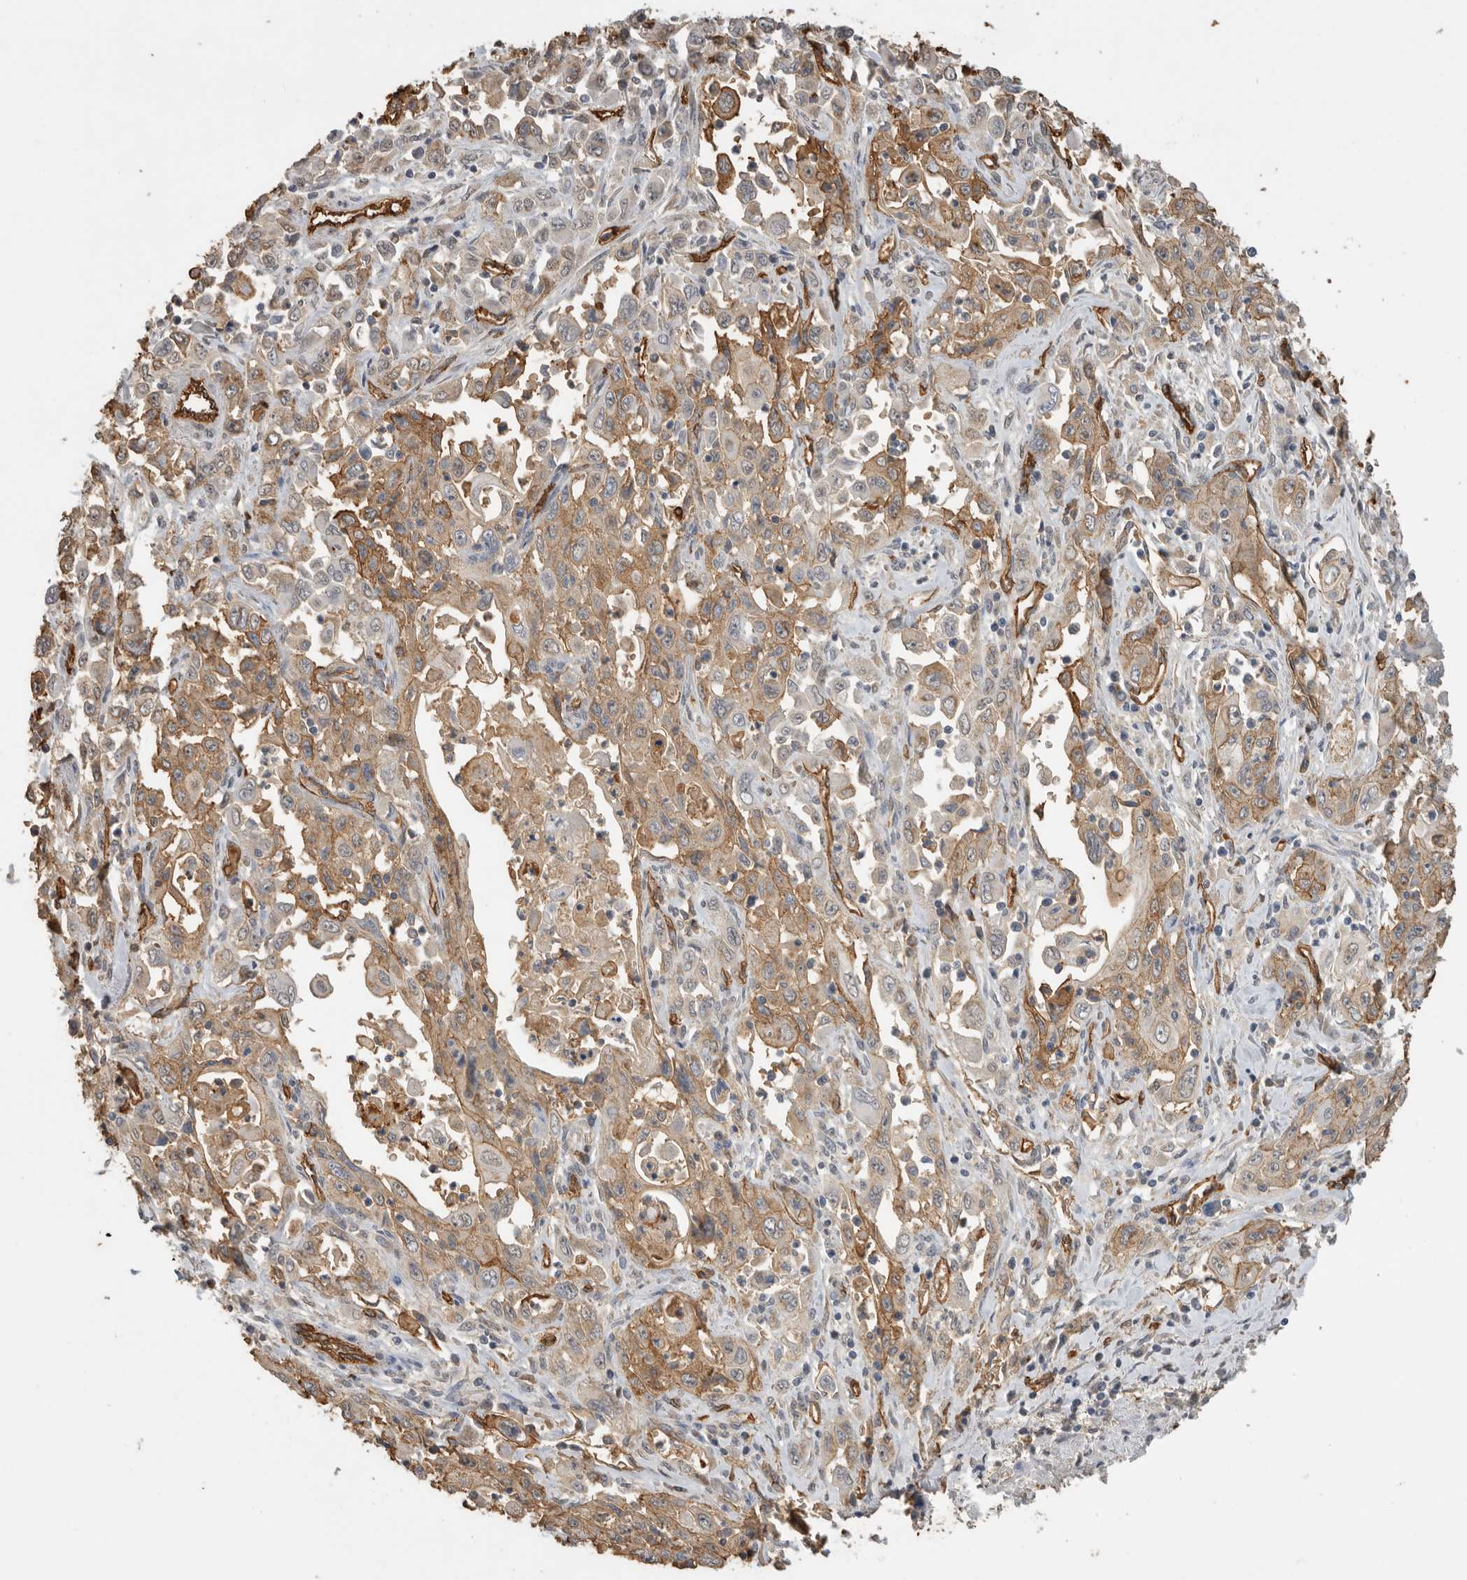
{"staining": {"intensity": "moderate", "quantity": "25%-75%", "location": "cytoplasmic/membranous"}, "tissue": "pancreatic cancer", "cell_type": "Tumor cells", "image_type": "cancer", "snomed": [{"axis": "morphology", "description": "Adenocarcinoma, NOS"}, {"axis": "topography", "description": "Pancreas"}], "caption": "Protein analysis of pancreatic cancer (adenocarcinoma) tissue demonstrates moderate cytoplasmic/membranous positivity in about 25%-75% of tumor cells. (Stains: DAB in brown, nuclei in blue, Microscopy: brightfield microscopy at high magnification).", "gene": "IL27", "patient": {"sex": "male", "age": 70}}